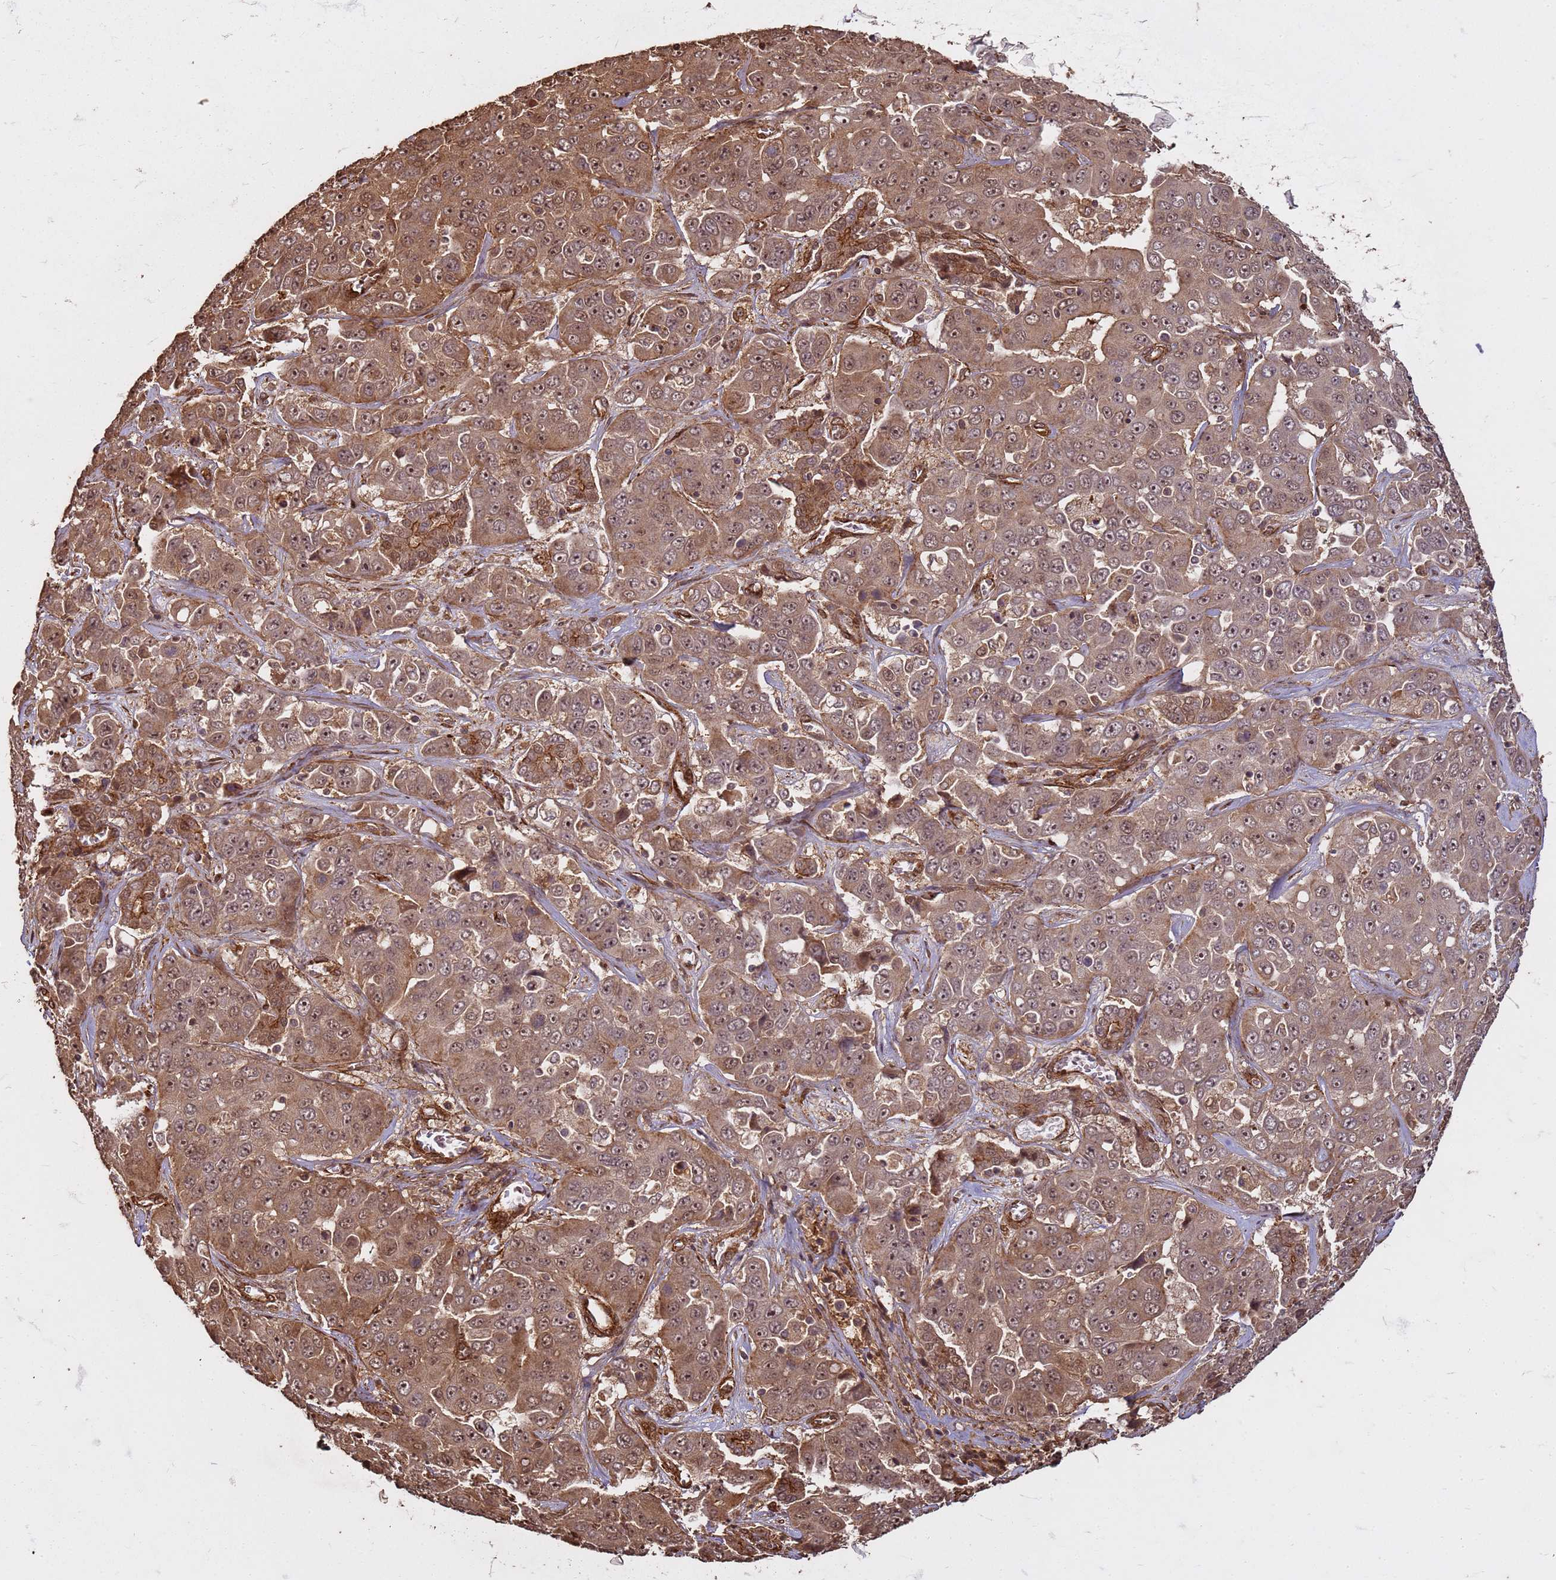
{"staining": {"intensity": "moderate", "quantity": ">75%", "location": "cytoplasmic/membranous,nuclear"}, "tissue": "liver cancer", "cell_type": "Tumor cells", "image_type": "cancer", "snomed": [{"axis": "morphology", "description": "Cholangiocarcinoma"}, {"axis": "topography", "description": "Liver"}], "caption": "Protein expression by immunohistochemistry shows moderate cytoplasmic/membranous and nuclear staining in about >75% of tumor cells in liver cancer (cholangiocarcinoma).", "gene": "KIF26A", "patient": {"sex": "female", "age": 52}}